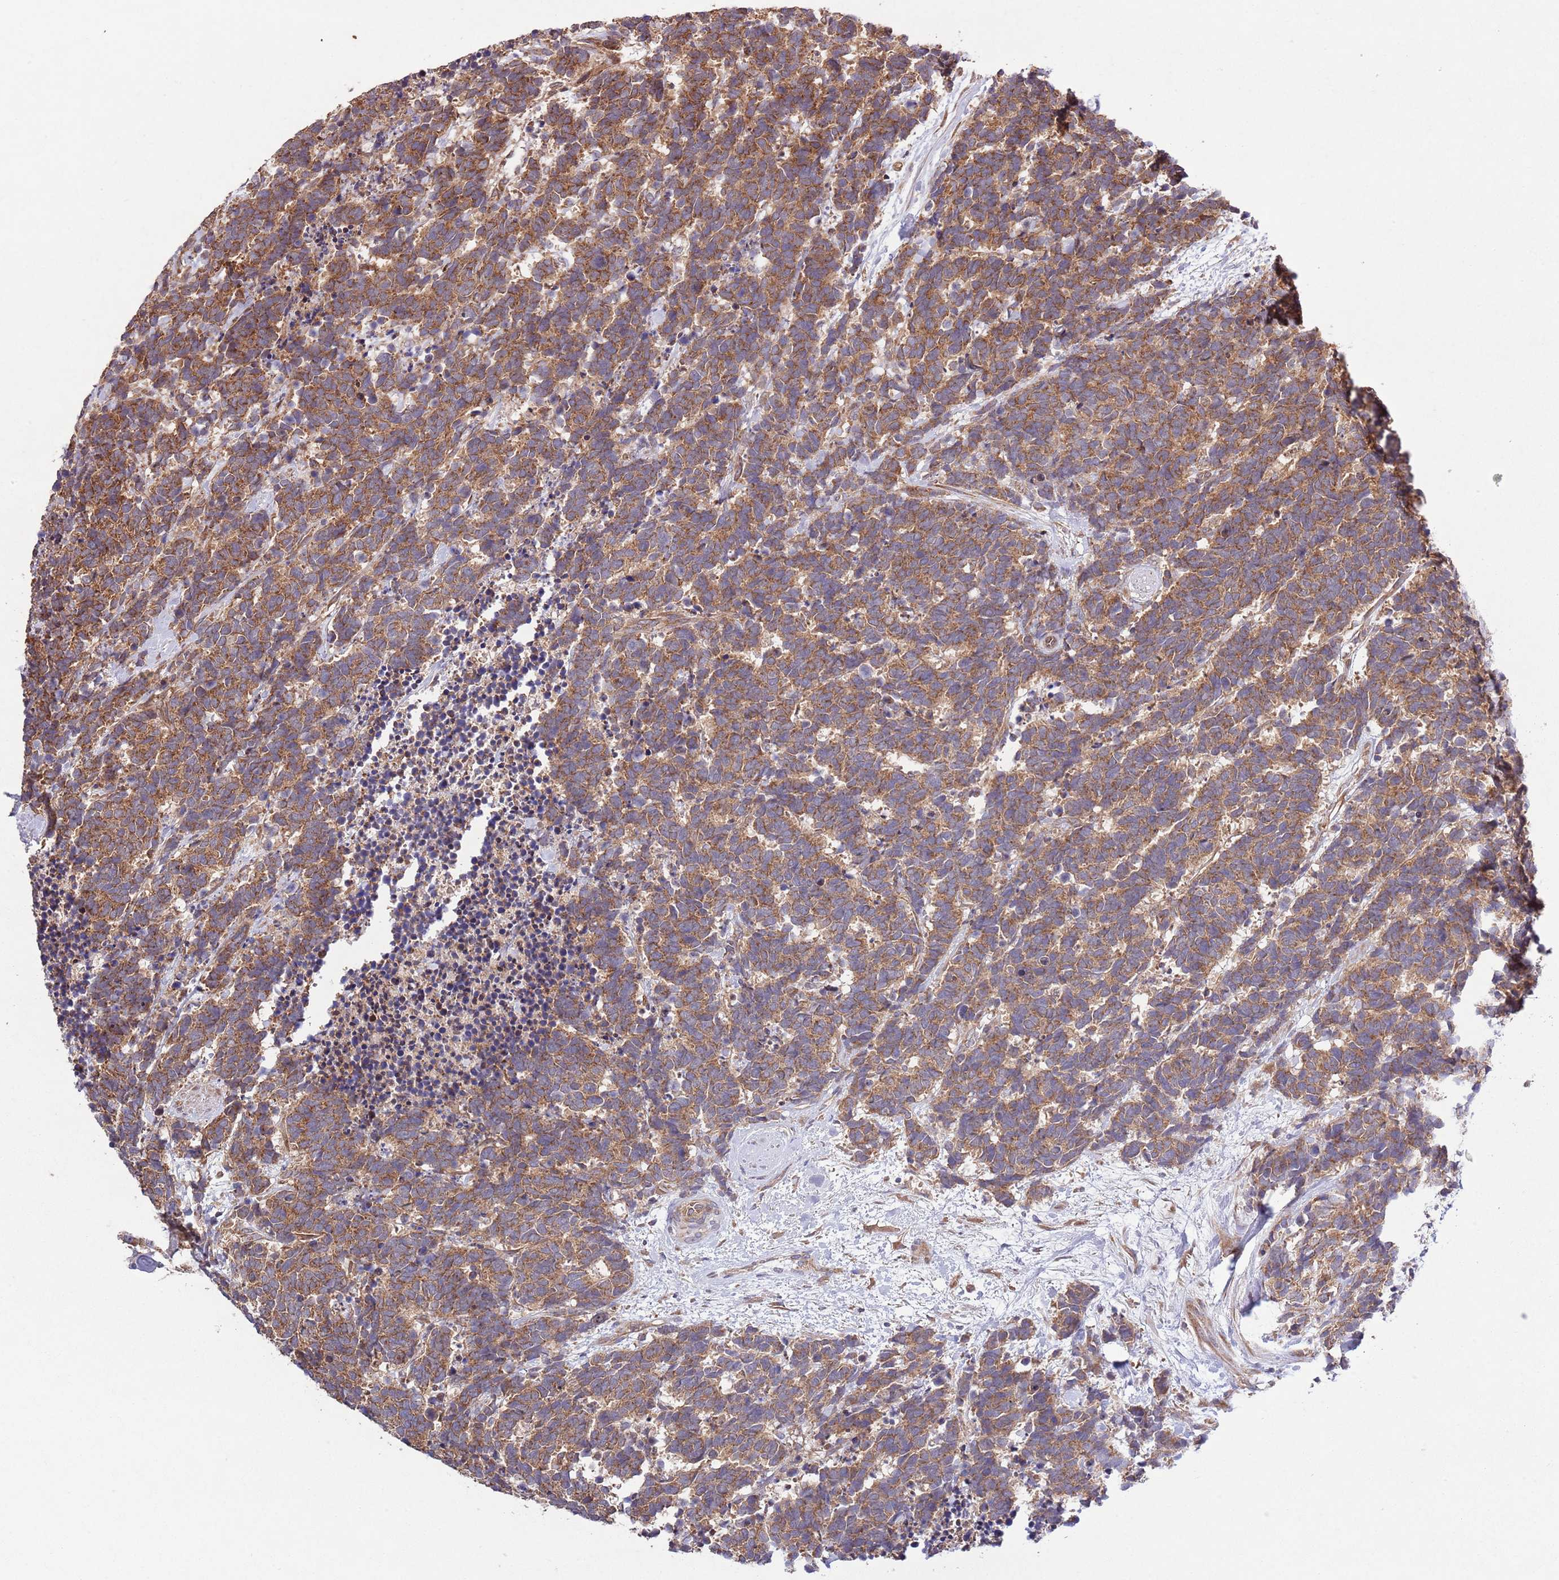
{"staining": {"intensity": "moderate", "quantity": ">75%", "location": "cytoplasmic/membranous"}, "tissue": "carcinoid", "cell_type": "Tumor cells", "image_type": "cancer", "snomed": [{"axis": "morphology", "description": "Carcinoma, NOS"}, {"axis": "morphology", "description": "Carcinoid, malignant, NOS"}, {"axis": "topography", "description": "Prostate"}], "caption": "A high-resolution photomicrograph shows immunohistochemistry (IHC) staining of carcinoid, which reveals moderate cytoplasmic/membranous expression in approximately >75% of tumor cells.", "gene": "MFNG", "patient": {"sex": "male", "age": 57}}